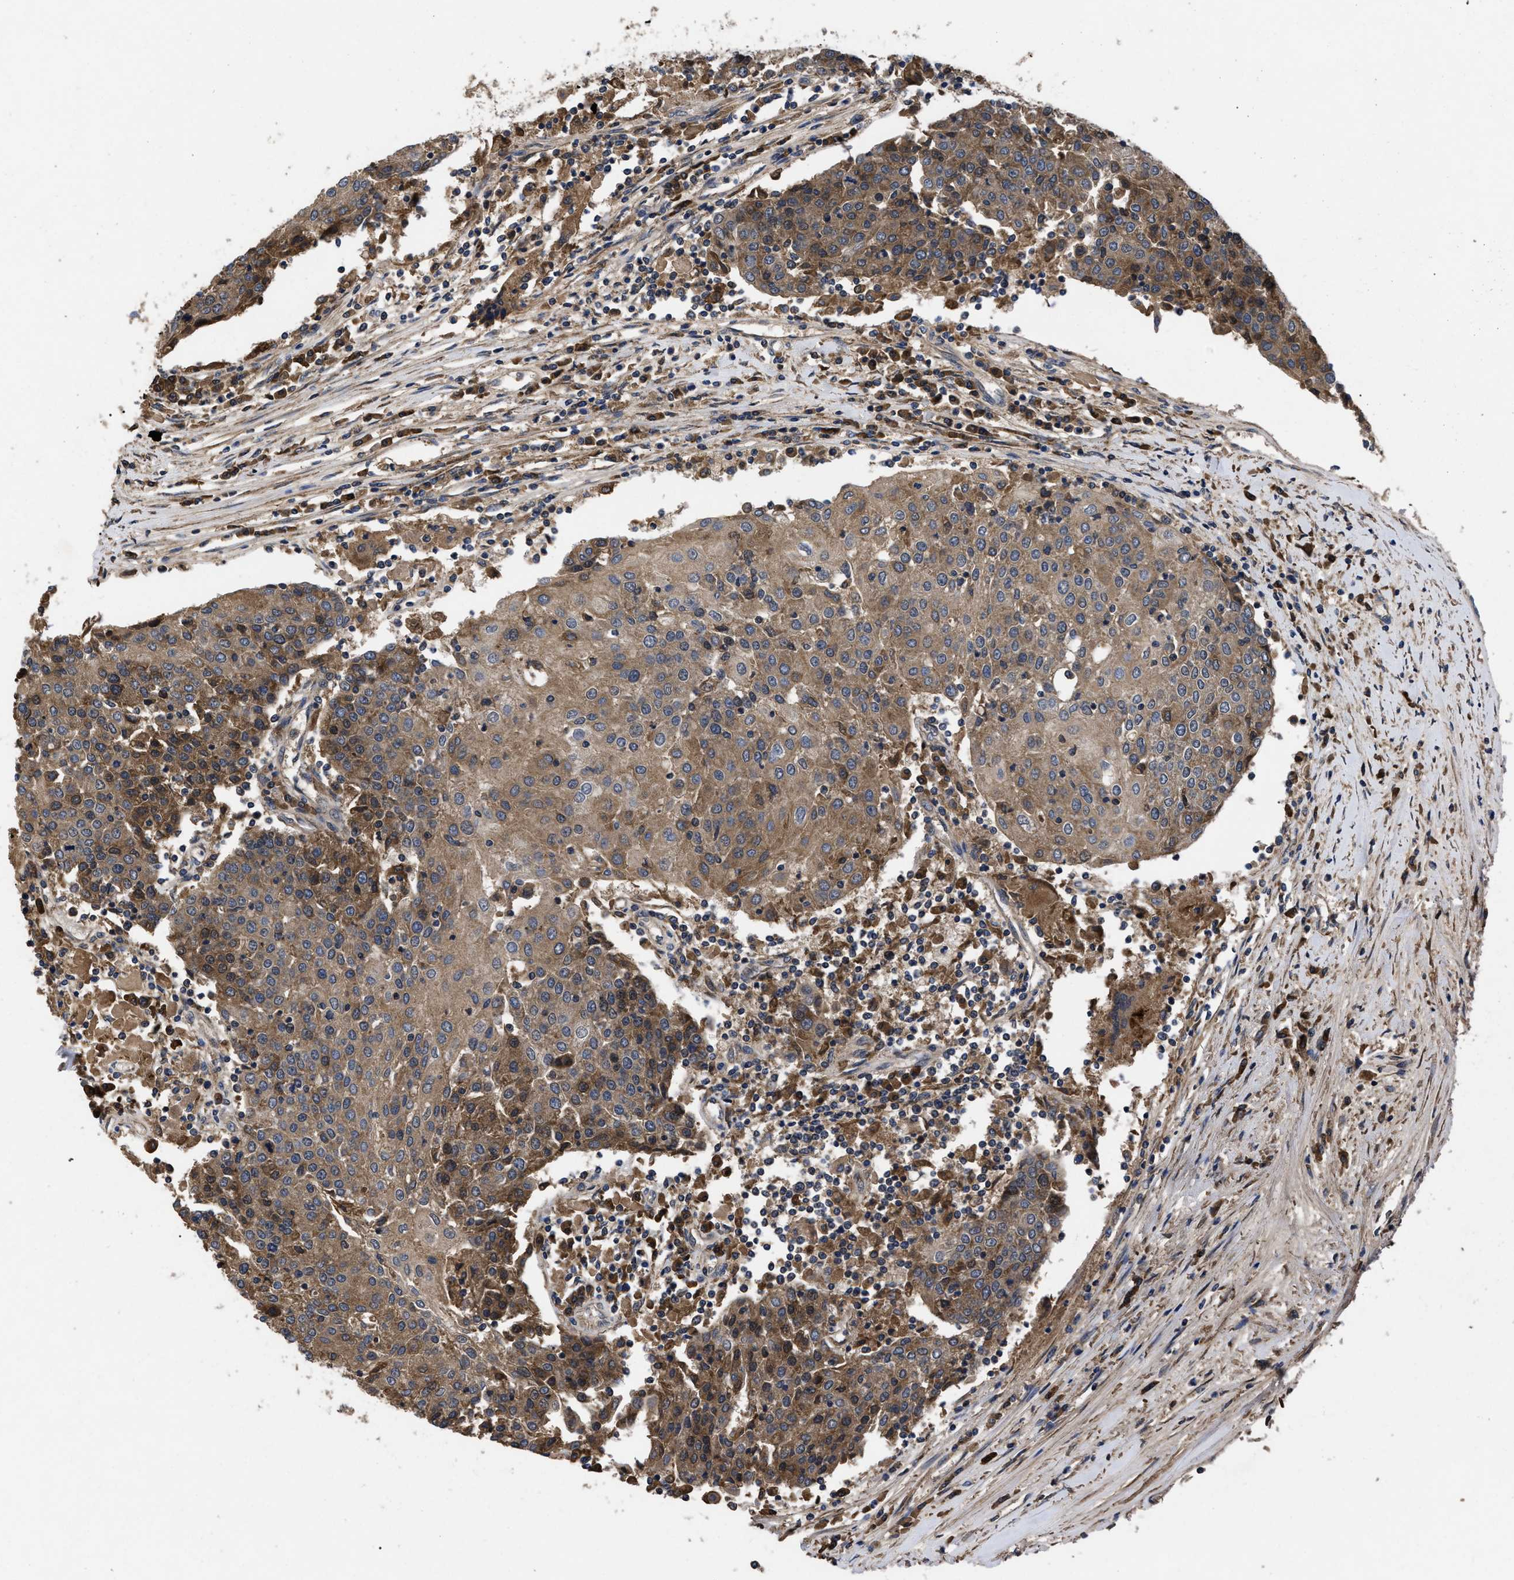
{"staining": {"intensity": "moderate", "quantity": ">75%", "location": "cytoplasmic/membranous"}, "tissue": "urothelial cancer", "cell_type": "Tumor cells", "image_type": "cancer", "snomed": [{"axis": "morphology", "description": "Urothelial carcinoma, High grade"}, {"axis": "topography", "description": "Urinary bladder"}], "caption": "This micrograph displays IHC staining of human urothelial cancer, with medium moderate cytoplasmic/membranous staining in approximately >75% of tumor cells.", "gene": "LRRC3", "patient": {"sex": "female", "age": 85}}